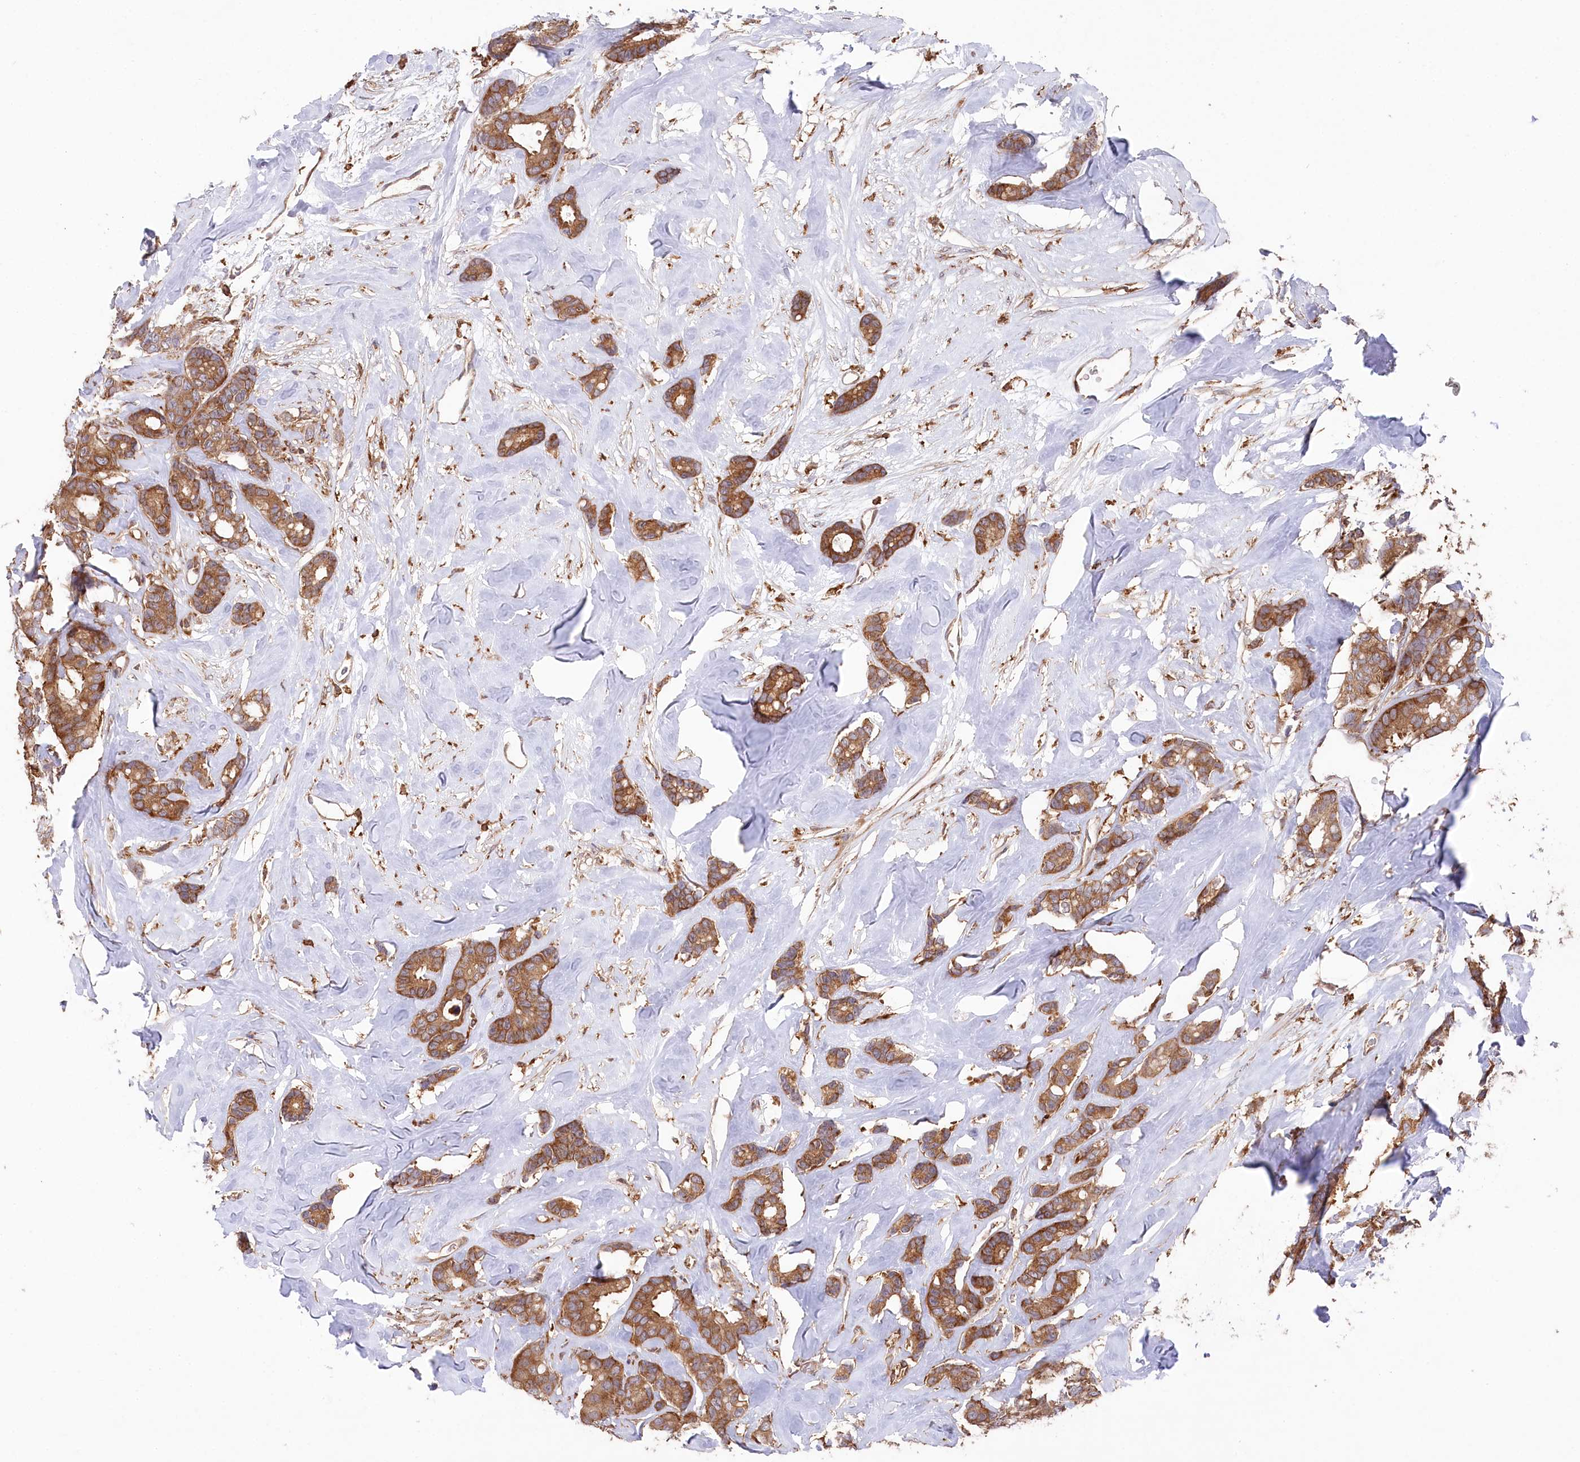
{"staining": {"intensity": "moderate", "quantity": ">75%", "location": "cytoplasmic/membranous"}, "tissue": "breast cancer", "cell_type": "Tumor cells", "image_type": "cancer", "snomed": [{"axis": "morphology", "description": "Duct carcinoma"}, {"axis": "topography", "description": "Breast"}], "caption": "The micrograph exhibits staining of invasive ductal carcinoma (breast), revealing moderate cytoplasmic/membranous protein expression (brown color) within tumor cells.", "gene": "PPP1R21", "patient": {"sex": "female", "age": 87}}